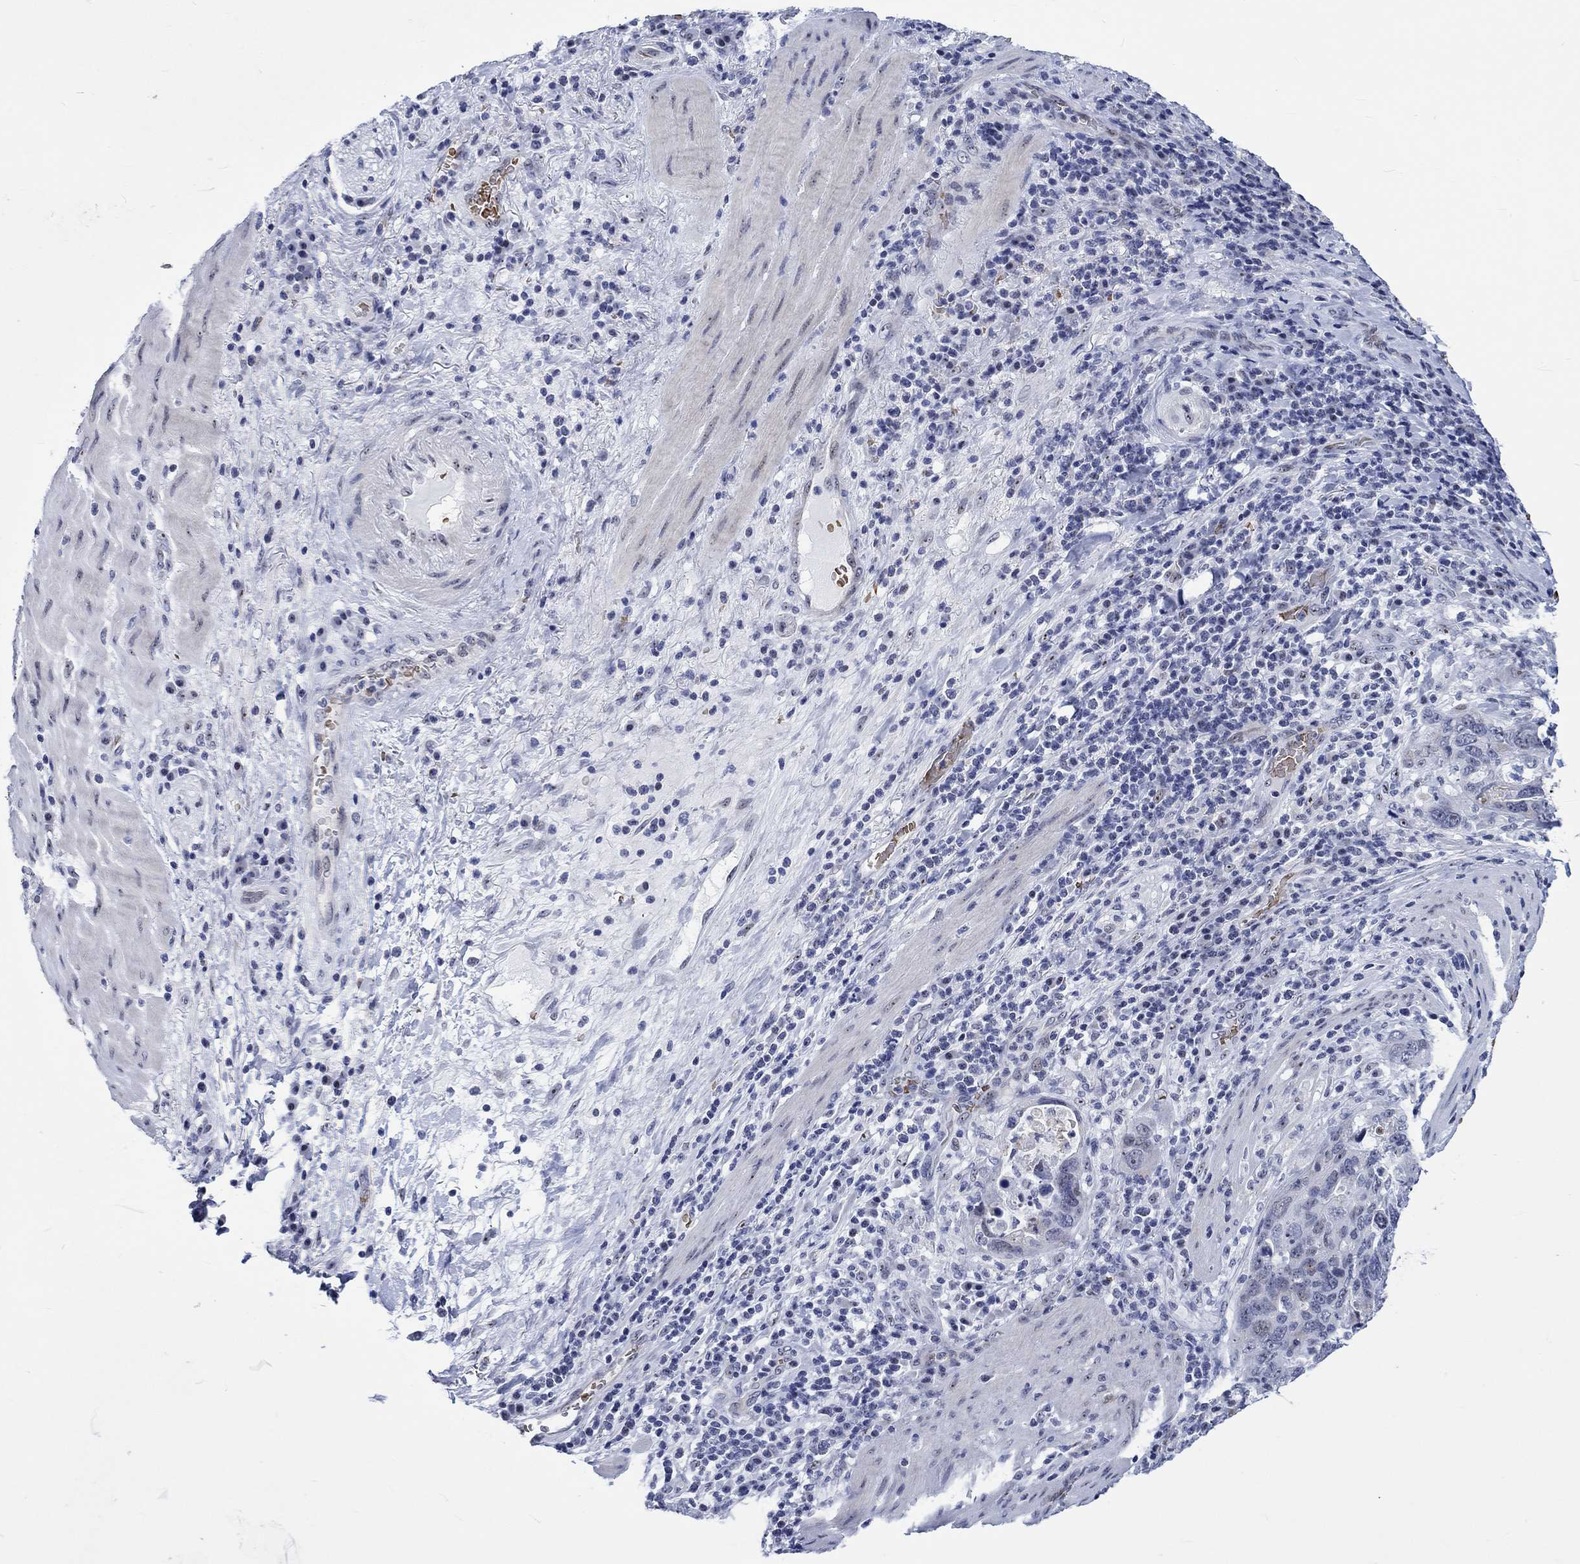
{"staining": {"intensity": "moderate", "quantity": "25%-75%", "location": "nuclear"}, "tissue": "stomach cancer", "cell_type": "Tumor cells", "image_type": "cancer", "snomed": [{"axis": "morphology", "description": "Adenocarcinoma, NOS"}, {"axis": "topography", "description": "Stomach"}], "caption": "Human stomach cancer (adenocarcinoma) stained with a brown dye displays moderate nuclear positive staining in about 25%-75% of tumor cells.", "gene": "ZNF446", "patient": {"sex": "male", "age": 54}}